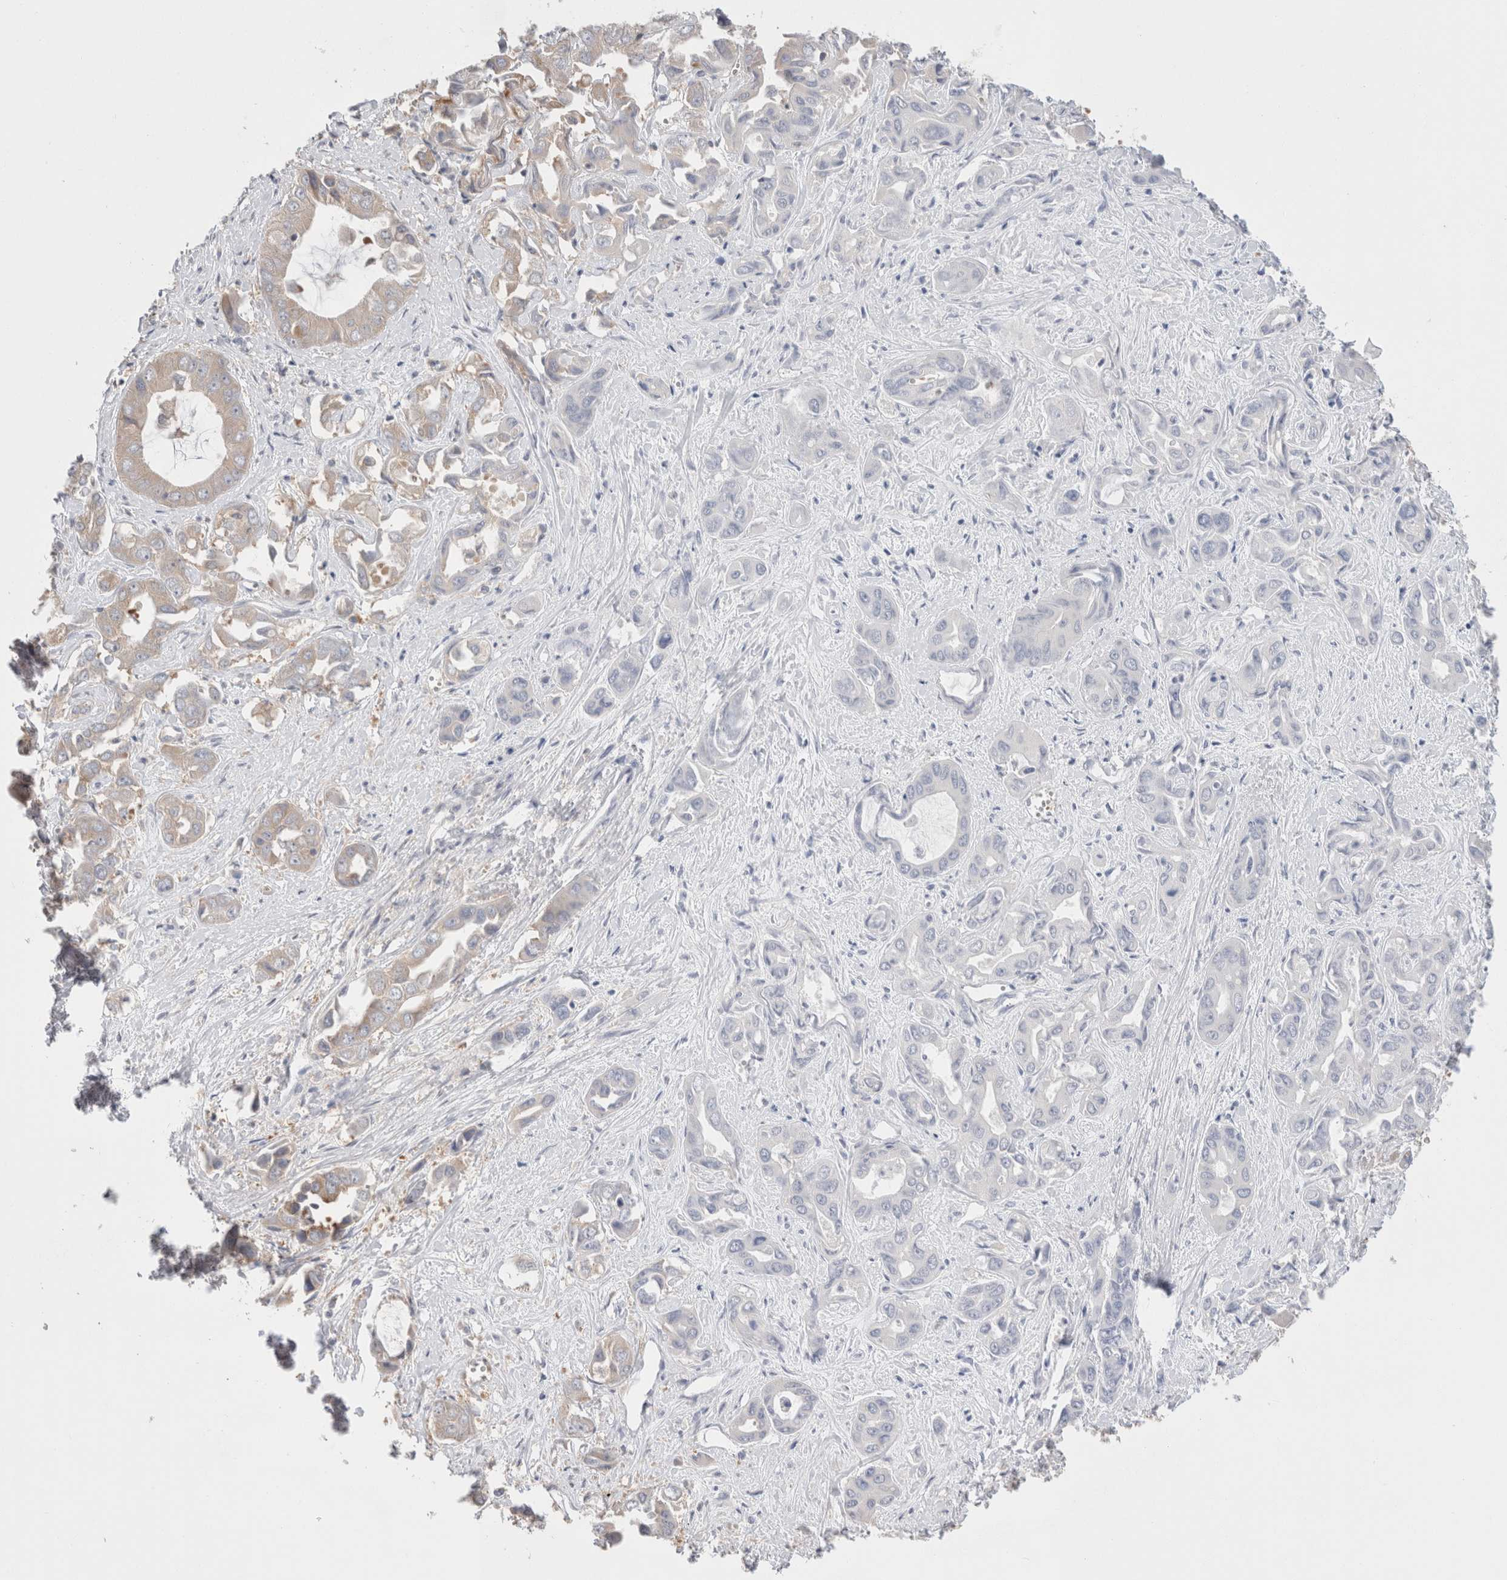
{"staining": {"intensity": "weak", "quantity": "25%-75%", "location": "cytoplasmic/membranous"}, "tissue": "liver cancer", "cell_type": "Tumor cells", "image_type": "cancer", "snomed": [{"axis": "morphology", "description": "Cholangiocarcinoma"}, {"axis": "topography", "description": "Liver"}], "caption": "Liver cholangiocarcinoma stained for a protein shows weak cytoplasmic/membranous positivity in tumor cells.", "gene": "NDOR1", "patient": {"sex": "female", "age": 52}}